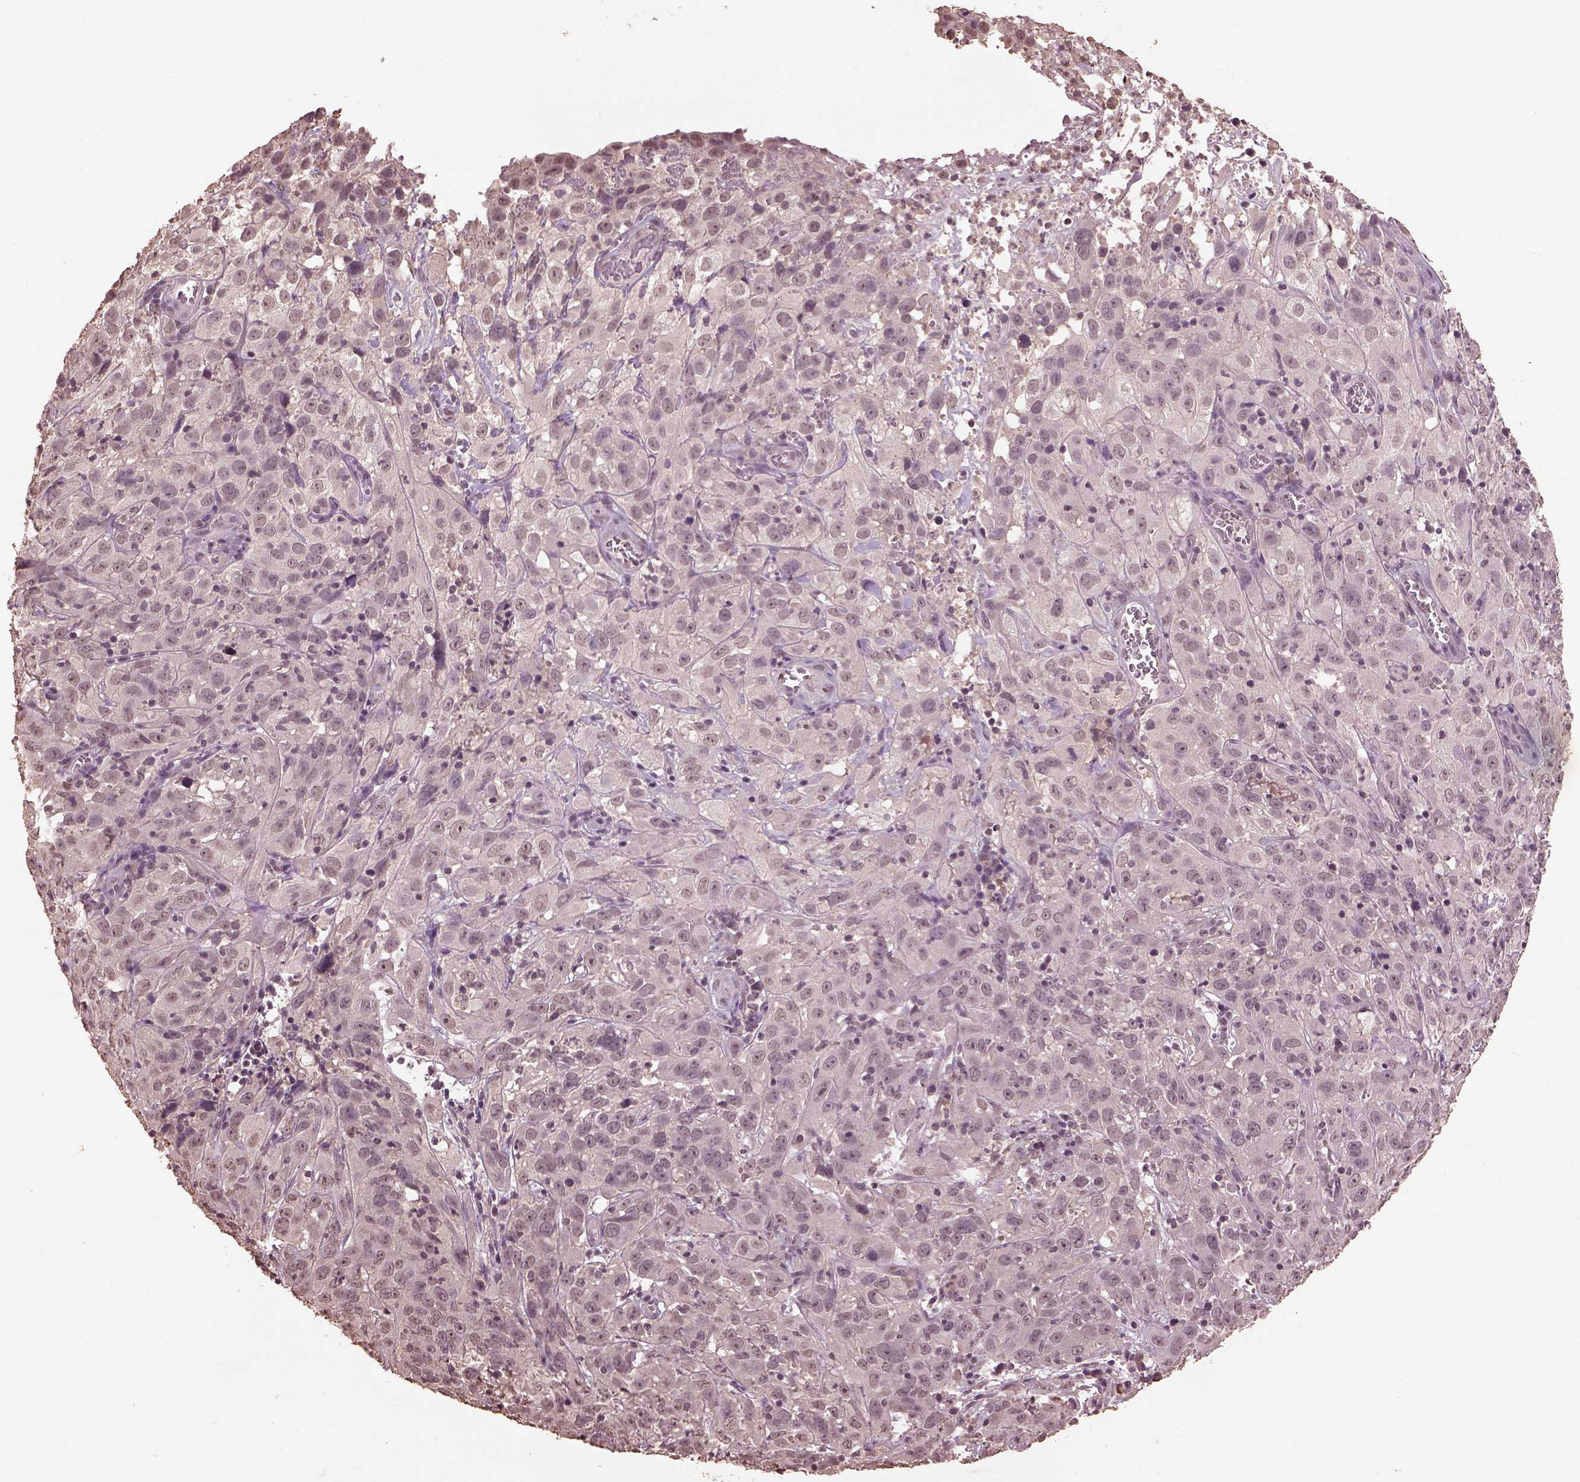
{"staining": {"intensity": "negative", "quantity": "none", "location": "none"}, "tissue": "cervical cancer", "cell_type": "Tumor cells", "image_type": "cancer", "snomed": [{"axis": "morphology", "description": "Squamous cell carcinoma, NOS"}, {"axis": "topography", "description": "Cervix"}], "caption": "This is a image of immunohistochemistry staining of squamous cell carcinoma (cervical), which shows no staining in tumor cells. Brightfield microscopy of immunohistochemistry stained with DAB (brown) and hematoxylin (blue), captured at high magnification.", "gene": "CPT1C", "patient": {"sex": "female", "age": 32}}